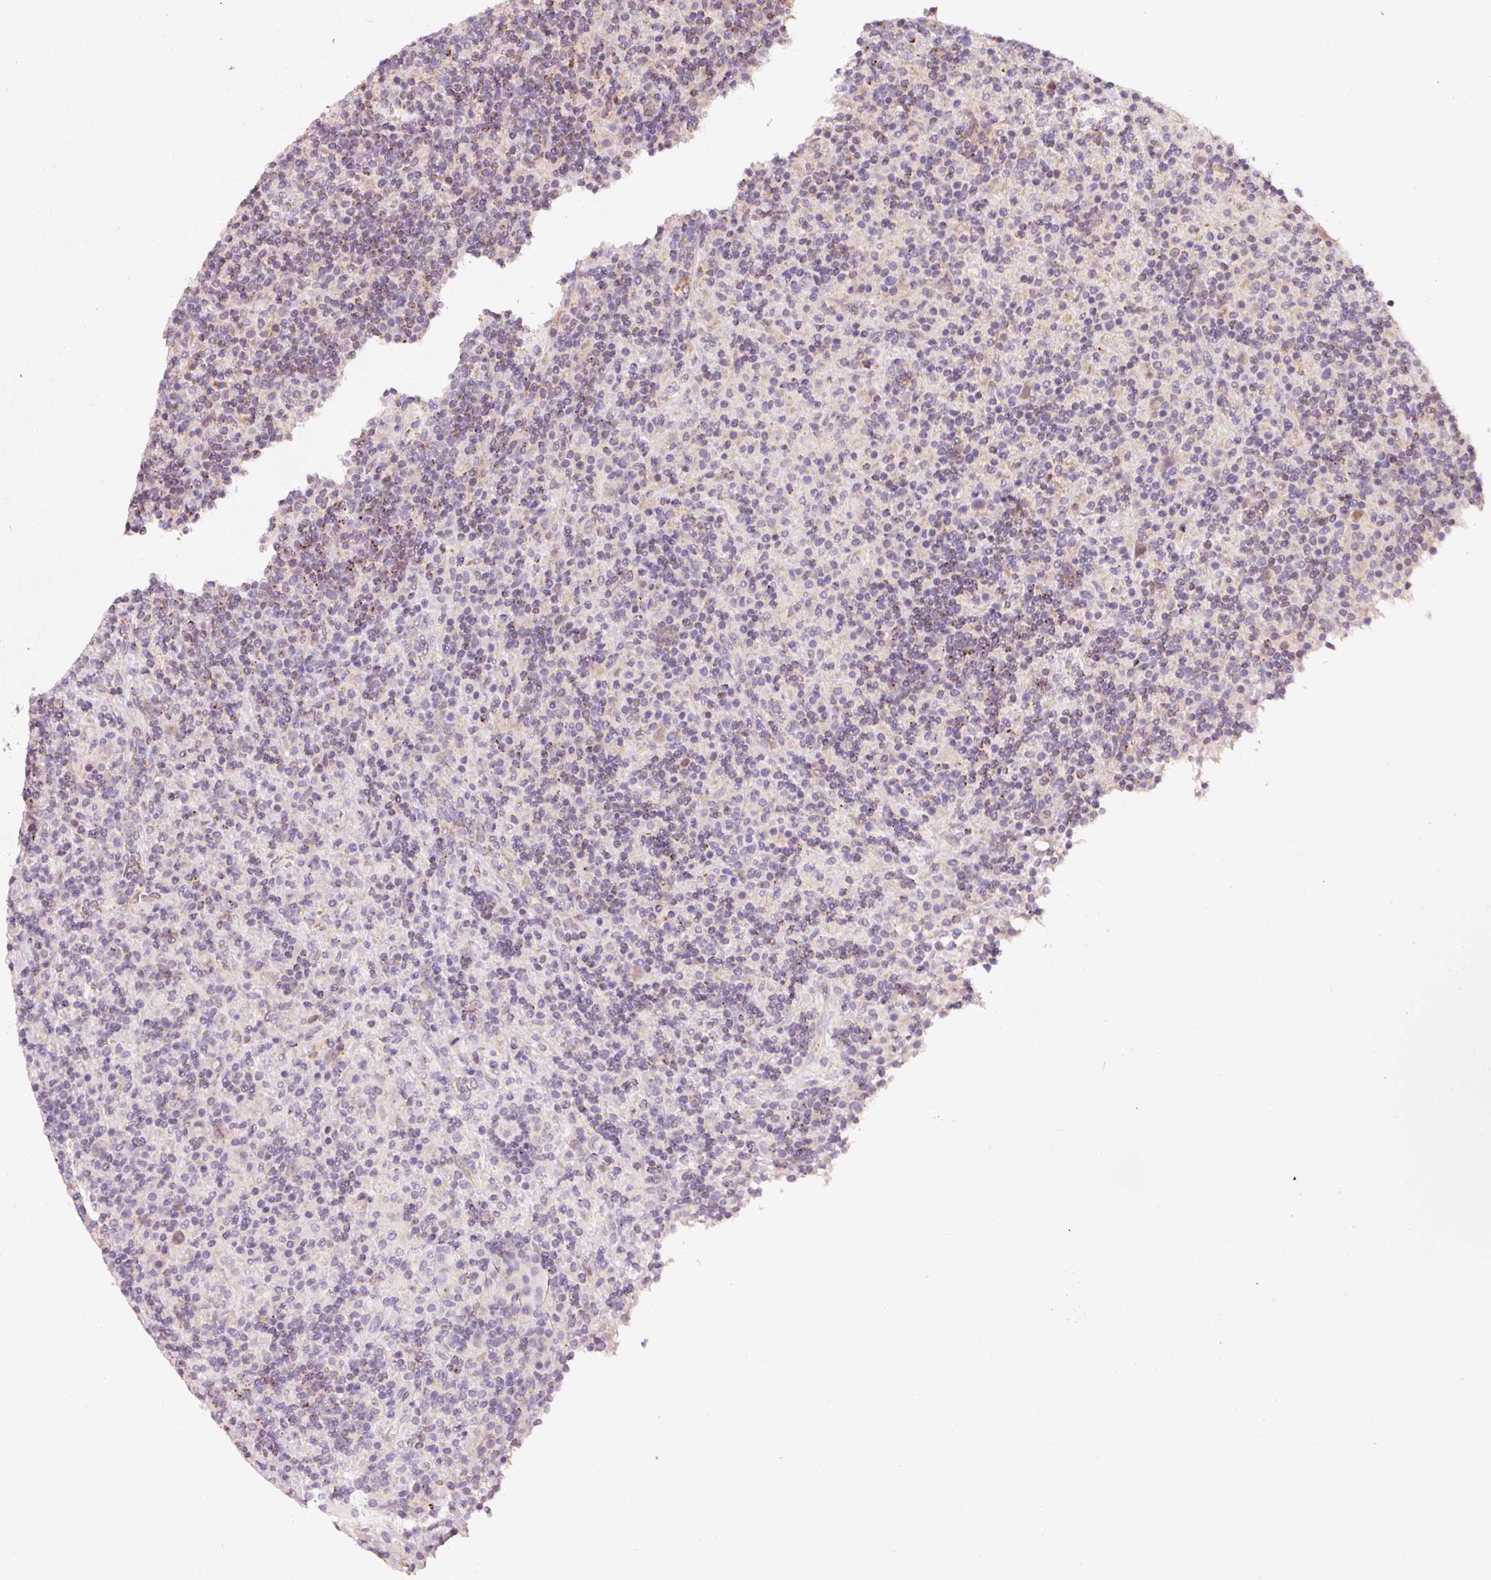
{"staining": {"intensity": "weak", "quantity": "<25%", "location": "nuclear"}, "tissue": "lymphoma", "cell_type": "Tumor cells", "image_type": "cancer", "snomed": [{"axis": "morphology", "description": "Hodgkin's disease, NOS"}, {"axis": "topography", "description": "Lymph node"}], "caption": "Immunohistochemistry (IHC) histopathology image of neoplastic tissue: human Hodgkin's disease stained with DAB (3,3'-diaminobenzidine) exhibits no significant protein expression in tumor cells.", "gene": "ZNF460", "patient": {"sex": "male", "age": 70}}